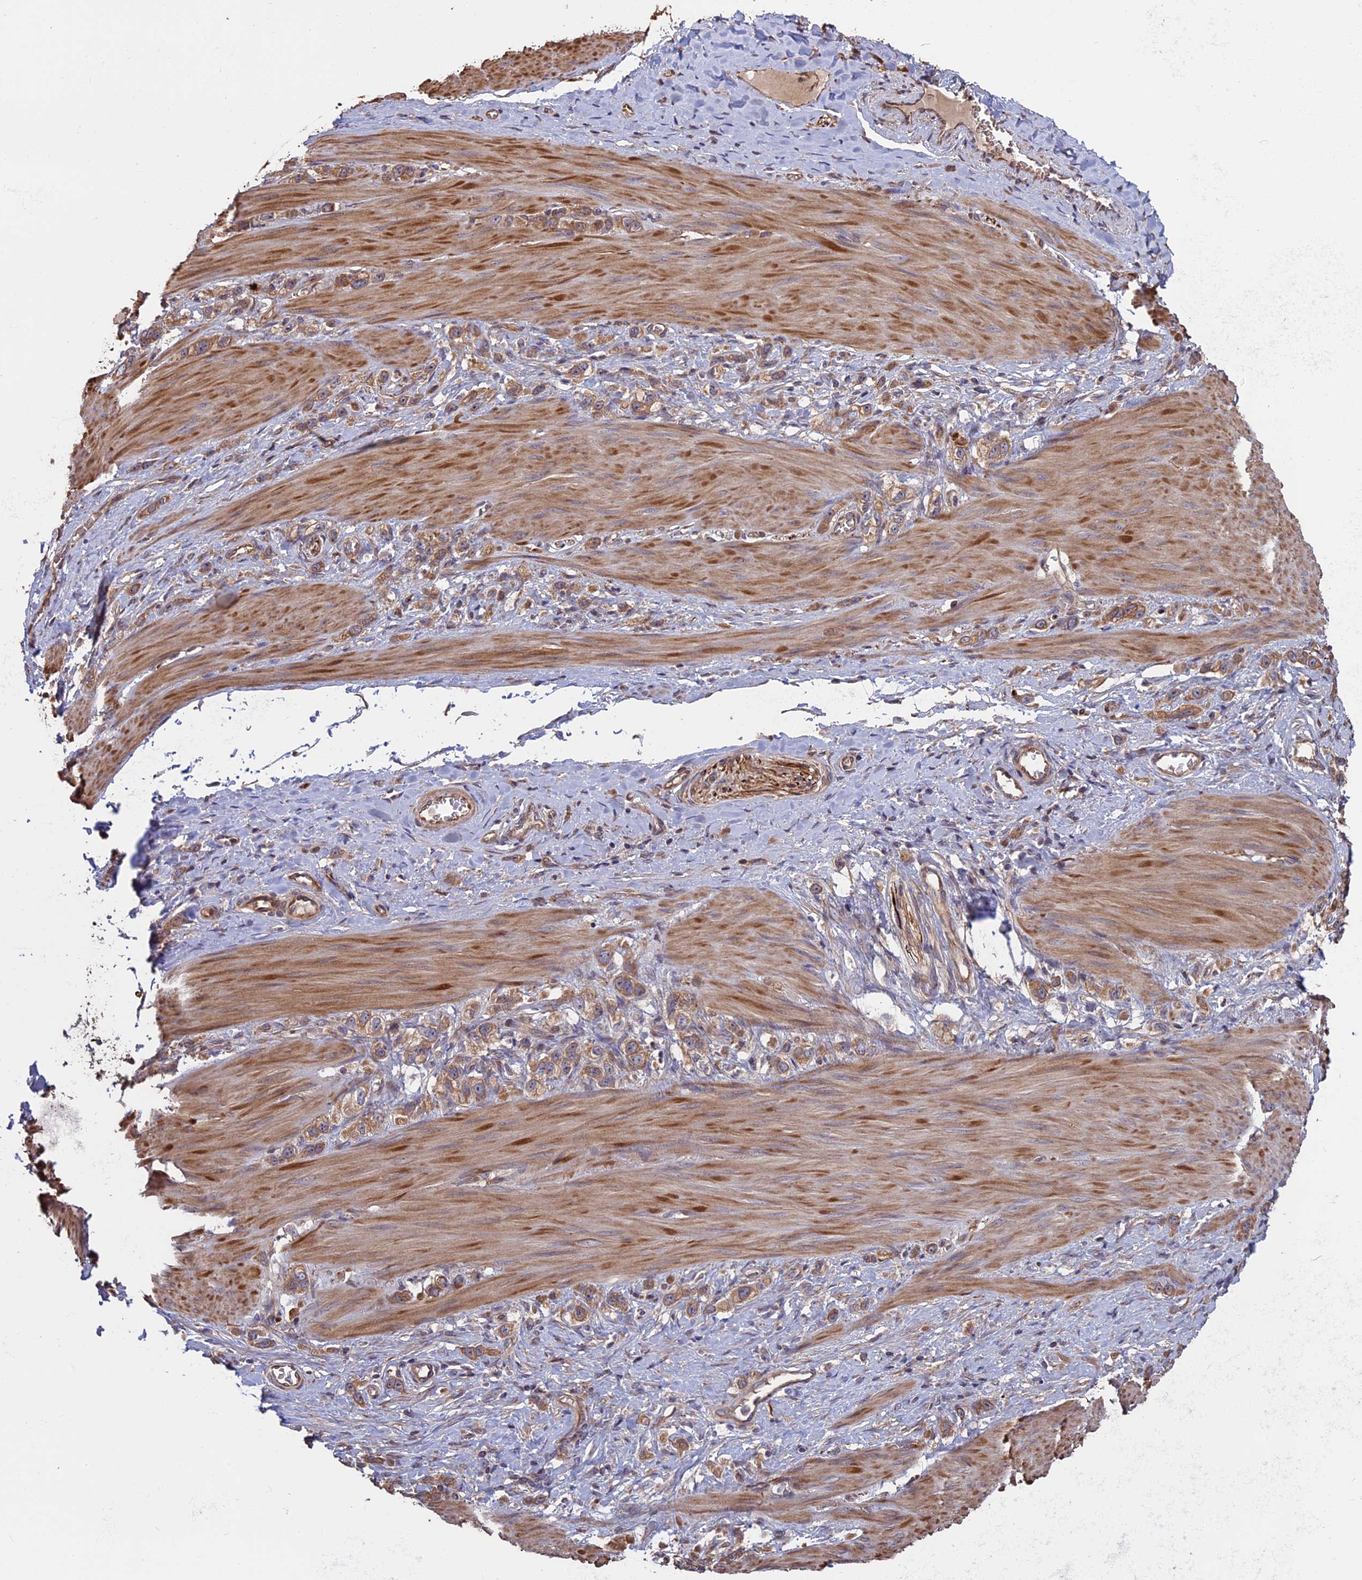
{"staining": {"intensity": "moderate", "quantity": ">75%", "location": "cytoplasmic/membranous"}, "tissue": "stomach cancer", "cell_type": "Tumor cells", "image_type": "cancer", "snomed": [{"axis": "morphology", "description": "Adenocarcinoma, NOS"}, {"axis": "topography", "description": "Stomach"}], "caption": "DAB immunohistochemical staining of stomach cancer (adenocarcinoma) shows moderate cytoplasmic/membranous protein expression in about >75% of tumor cells.", "gene": "VWA3A", "patient": {"sex": "female", "age": 65}}